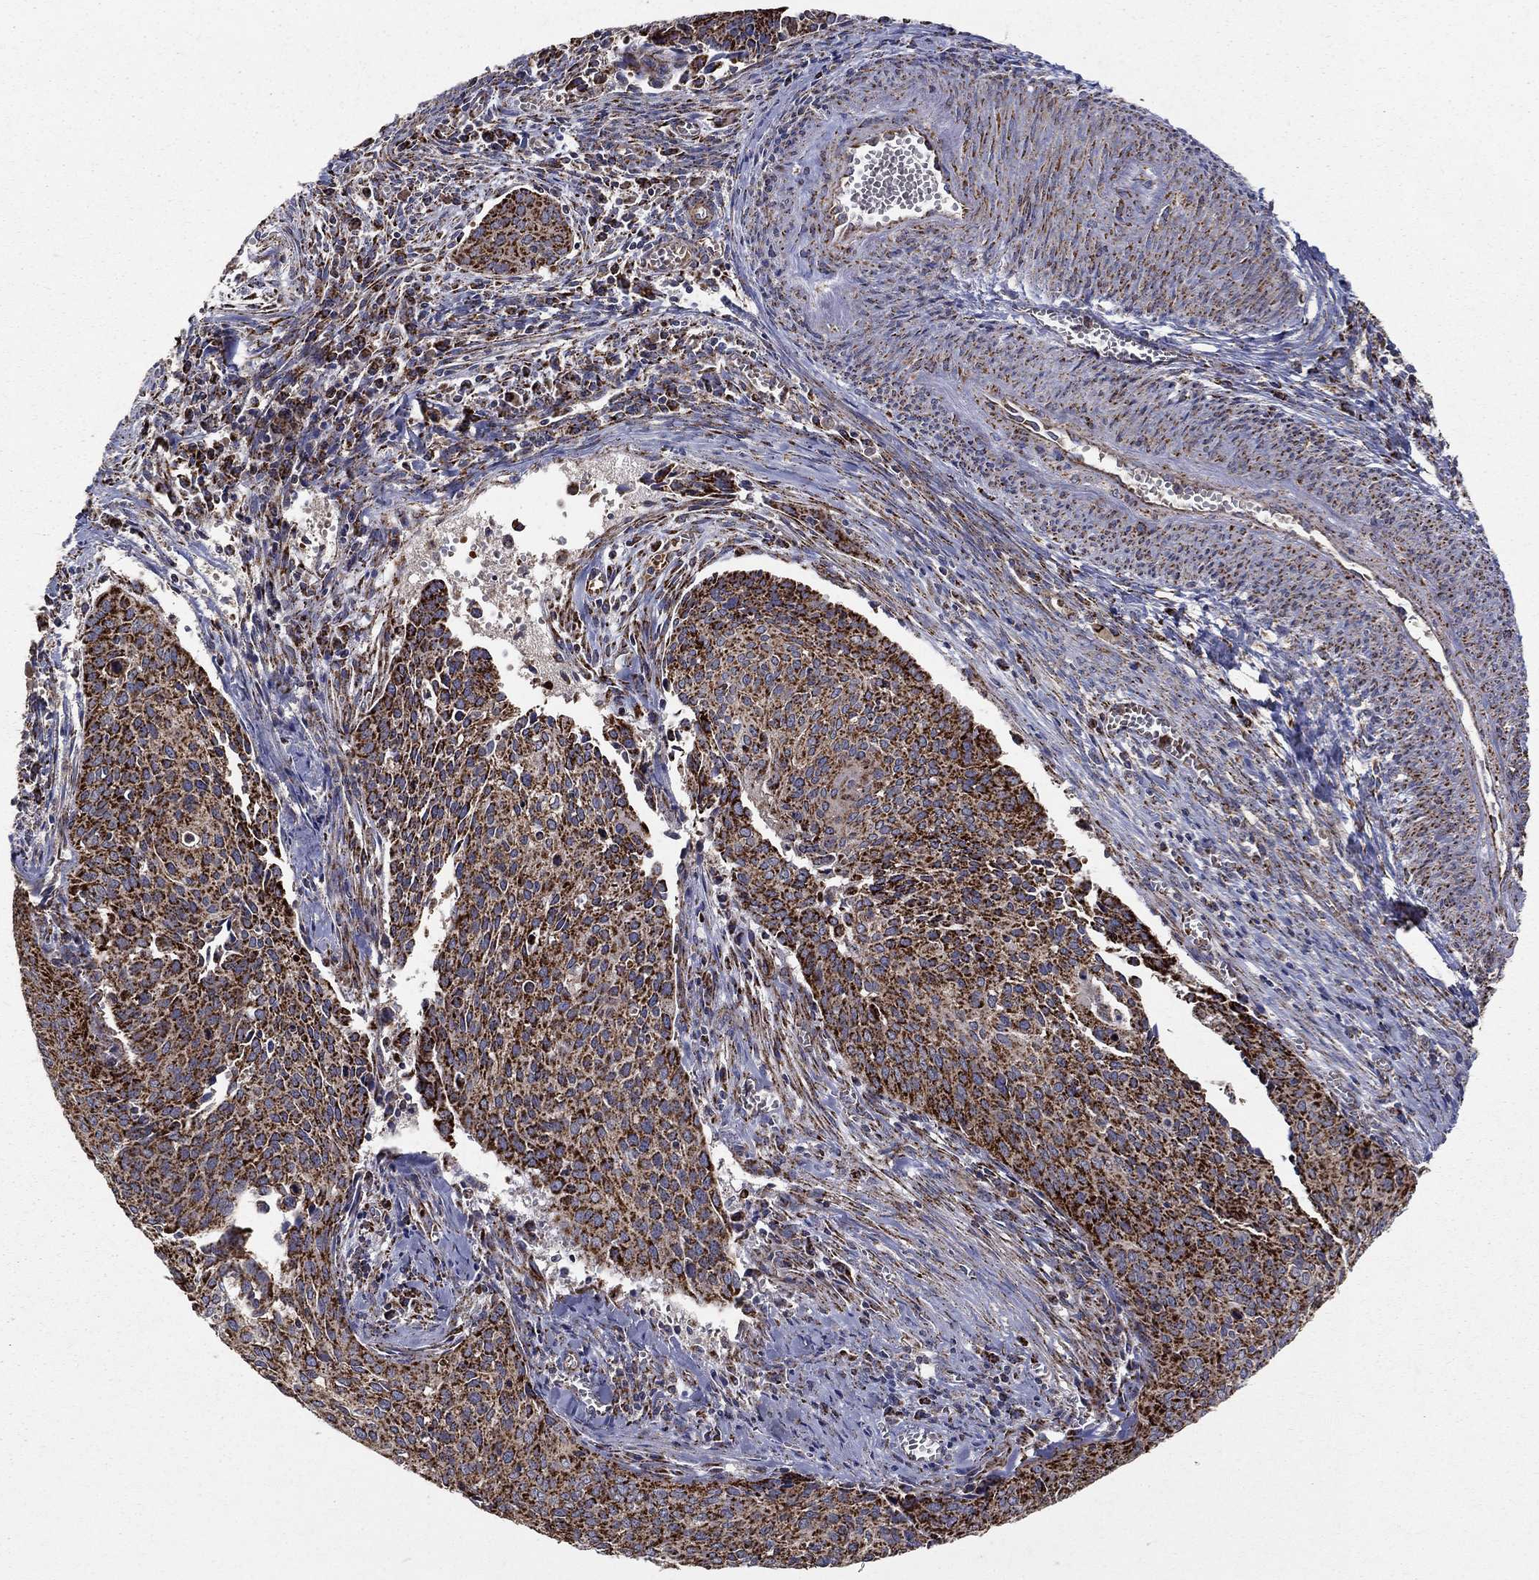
{"staining": {"intensity": "strong", "quantity": ">75%", "location": "cytoplasmic/membranous"}, "tissue": "cervical cancer", "cell_type": "Tumor cells", "image_type": "cancer", "snomed": [{"axis": "morphology", "description": "Squamous cell carcinoma, NOS"}, {"axis": "topography", "description": "Cervix"}], "caption": "Cervical squamous cell carcinoma tissue displays strong cytoplasmic/membranous staining in about >75% of tumor cells, visualized by immunohistochemistry.", "gene": "GCSH", "patient": {"sex": "female", "age": 29}}